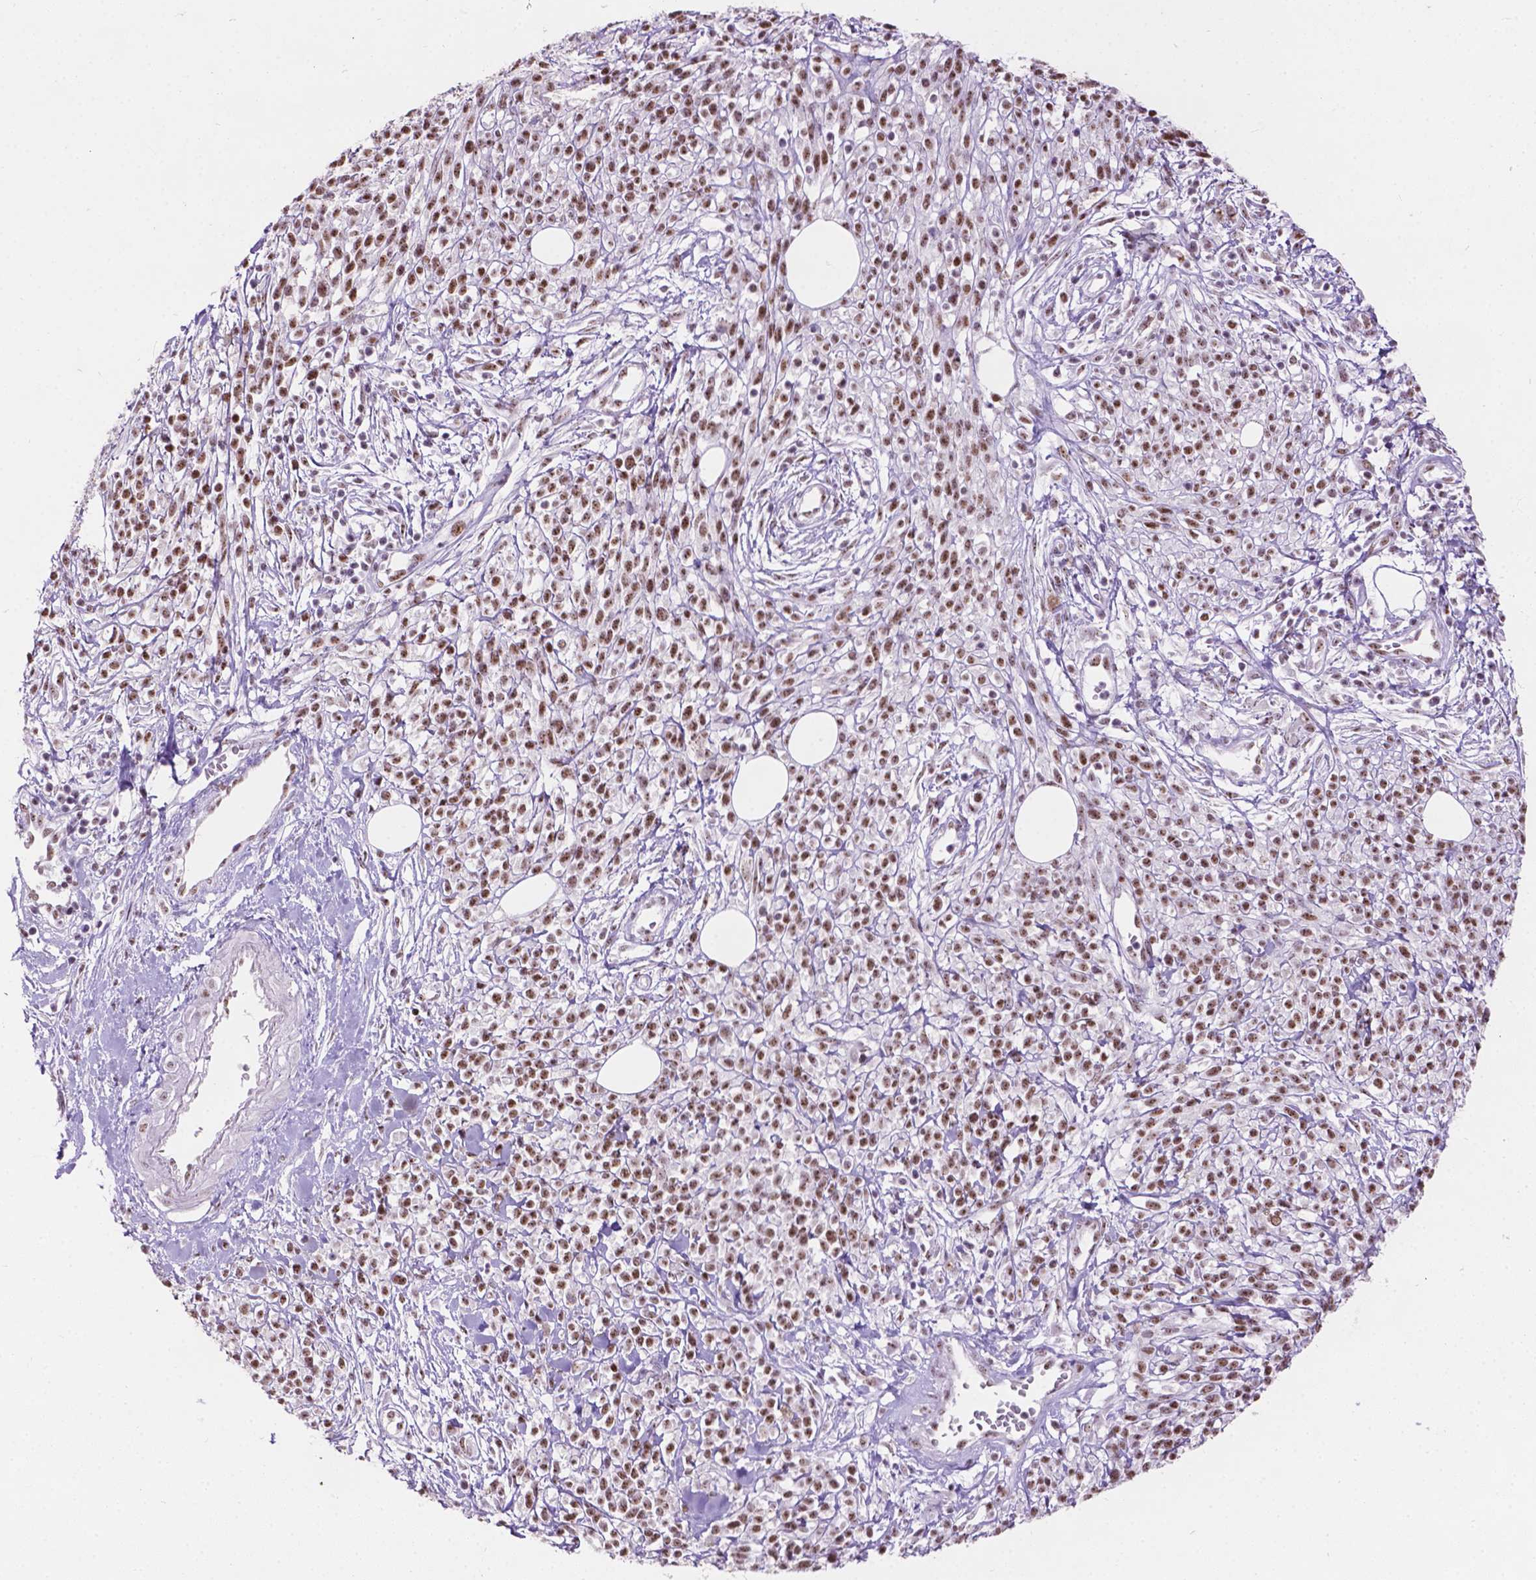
{"staining": {"intensity": "moderate", "quantity": ">75%", "location": "nuclear"}, "tissue": "melanoma", "cell_type": "Tumor cells", "image_type": "cancer", "snomed": [{"axis": "morphology", "description": "Malignant melanoma, NOS"}, {"axis": "topography", "description": "Skin"}, {"axis": "topography", "description": "Skin of trunk"}], "caption": "There is medium levels of moderate nuclear staining in tumor cells of melanoma, as demonstrated by immunohistochemical staining (brown color).", "gene": "COIL", "patient": {"sex": "male", "age": 74}}